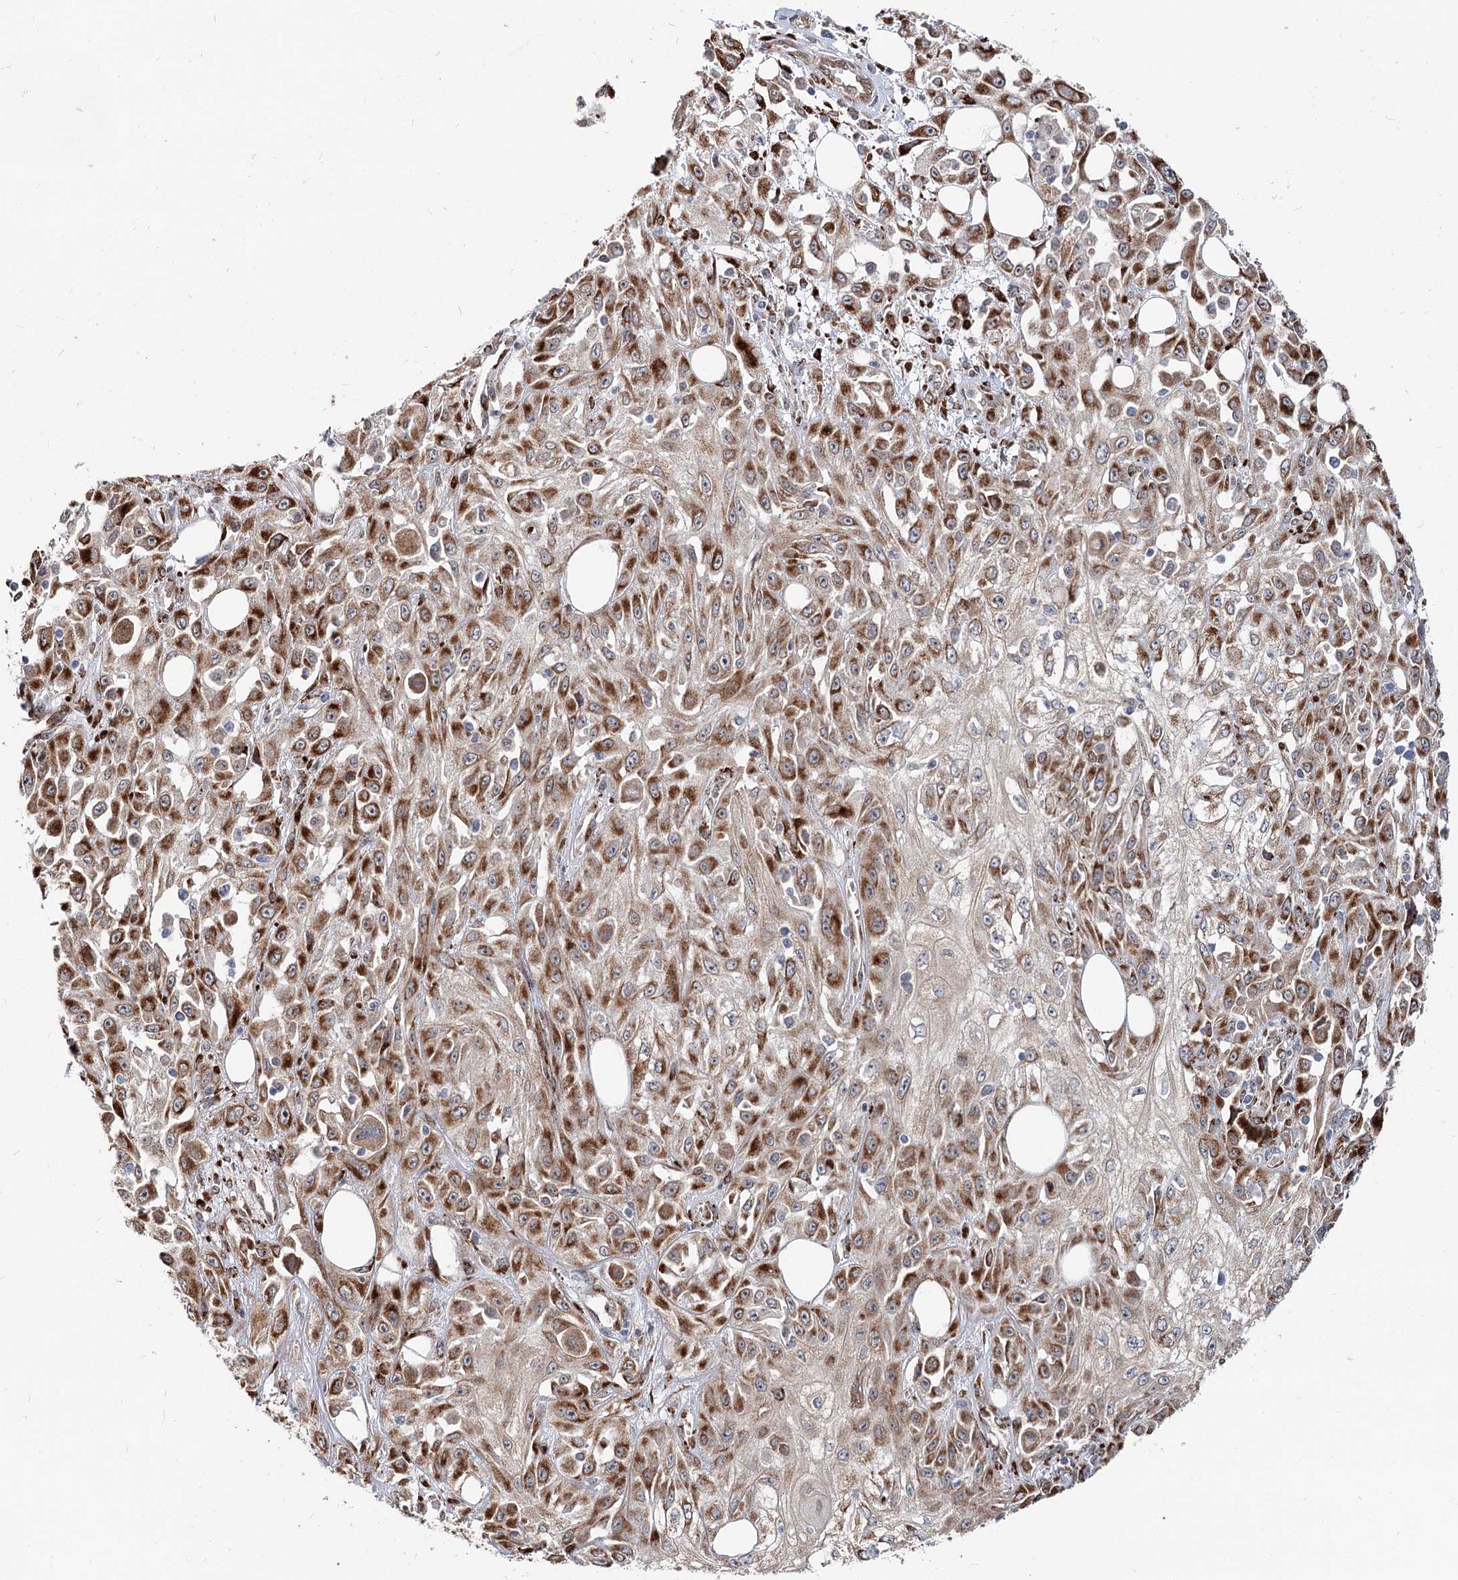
{"staining": {"intensity": "strong", "quantity": ">75%", "location": "cytoplasmic/membranous"}, "tissue": "skin cancer", "cell_type": "Tumor cells", "image_type": "cancer", "snomed": [{"axis": "morphology", "description": "Squamous cell carcinoma, NOS"}, {"axis": "morphology", "description": "Squamous cell carcinoma, metastatic, NOS"}, {"axis": "topography", "description": "Skin"}, {"axis": "topography", "description": "Lymph node"}], "caption": "A brown stain labels strong cytoplasmic/membranous positivity of a protein in squamous cell carcinoma (skin) tumor cells. (IHC, brightfield microscopy, high magnification).", "gene": "SPART", "patient": {"sex": "male", "age": 75}}